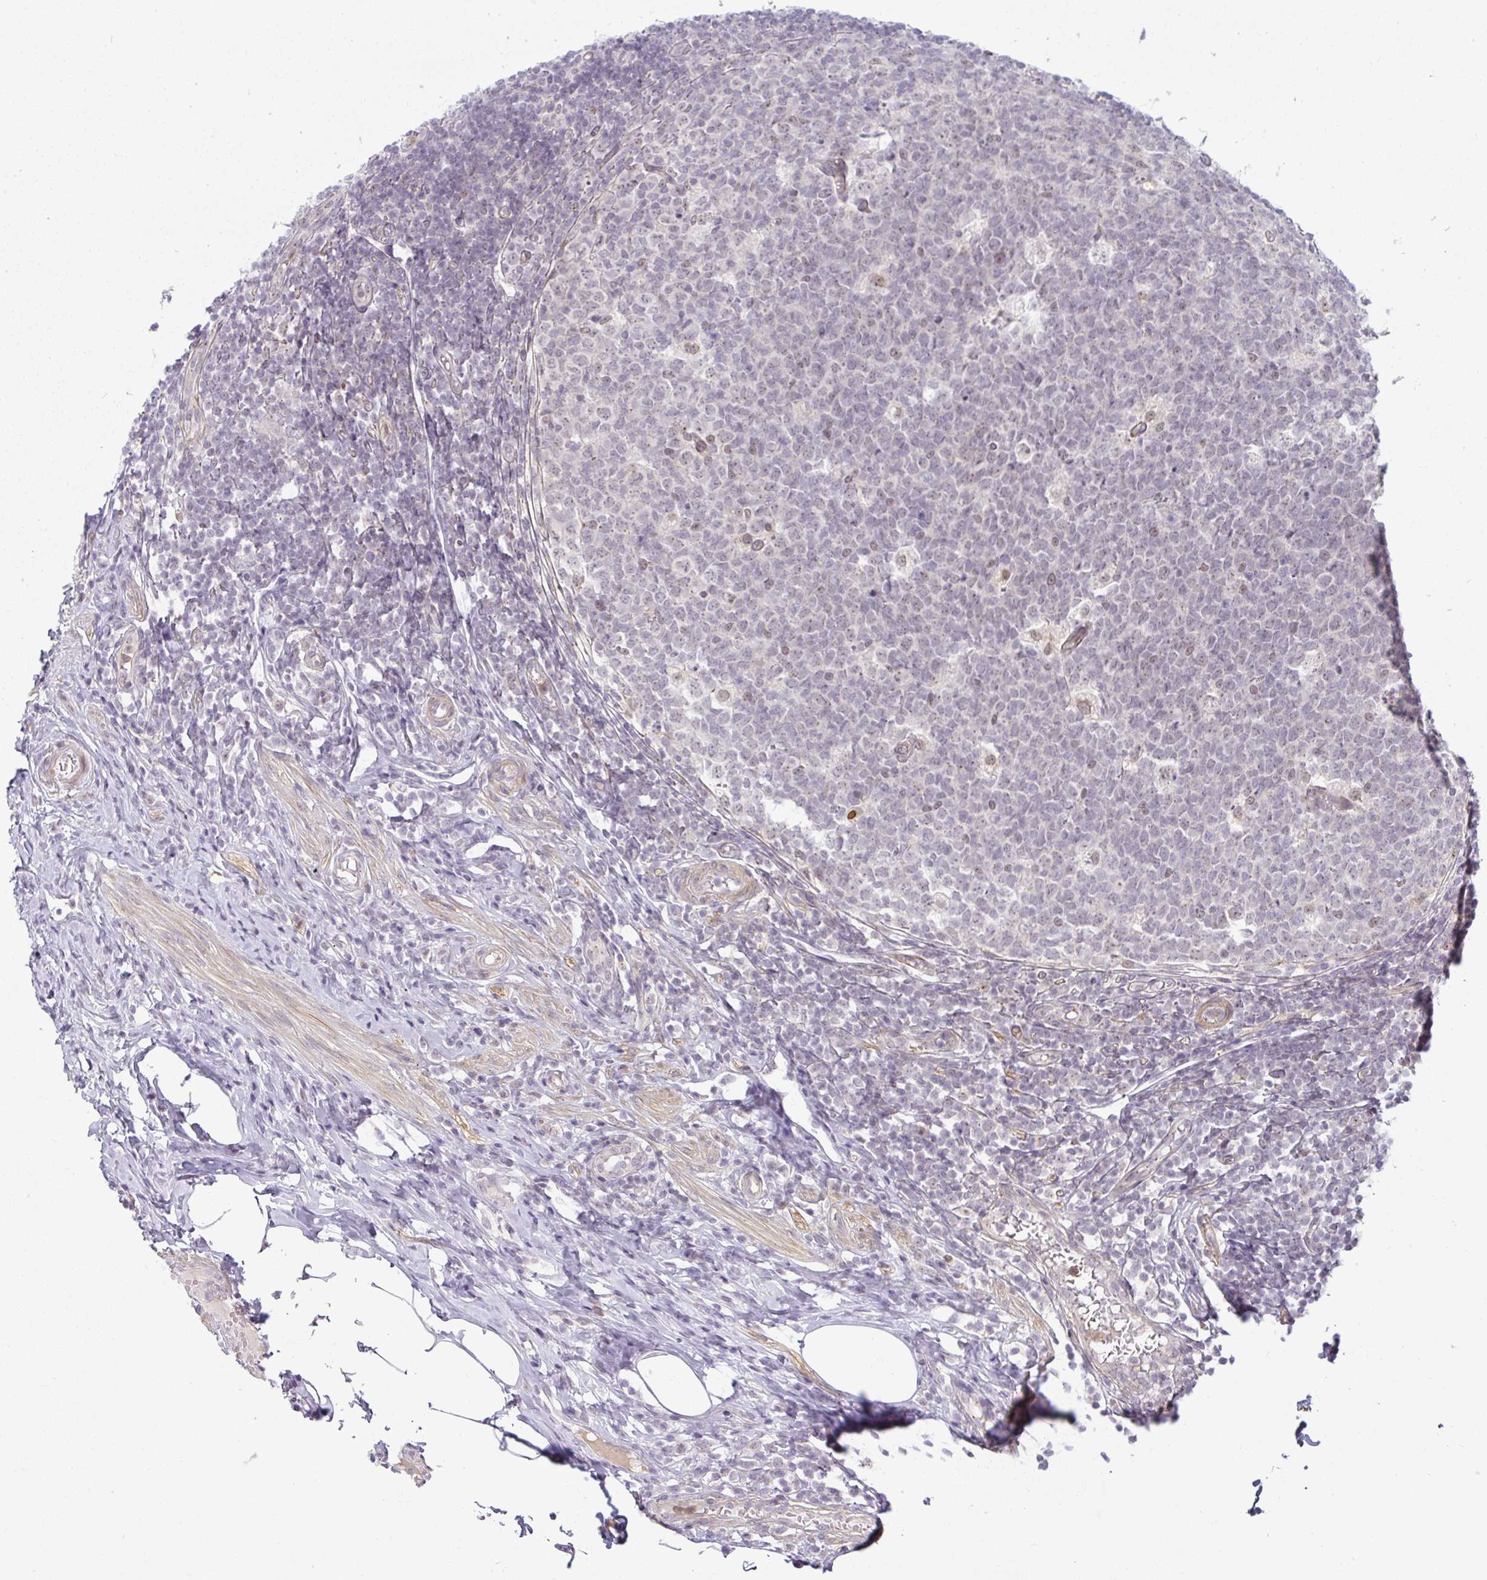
{"staining": {"intensity": "negative", "quantity": "none", "location": "none"}, "tissue": "appendix", "cell_type": "Glandular cells", "image_type": "normal", "snomed": [{"axis": "morphology", "description": "Normal tissue, NOS"}, {"axis": "topography", "description": "Appendix"}], "caption": "The micrograph exhibits no staining of glandular cells in unremarkable appendix. Nuclei are stained in blue.", "gene": "DZIP1", "patient": {"sex": "male", "age": 18}}